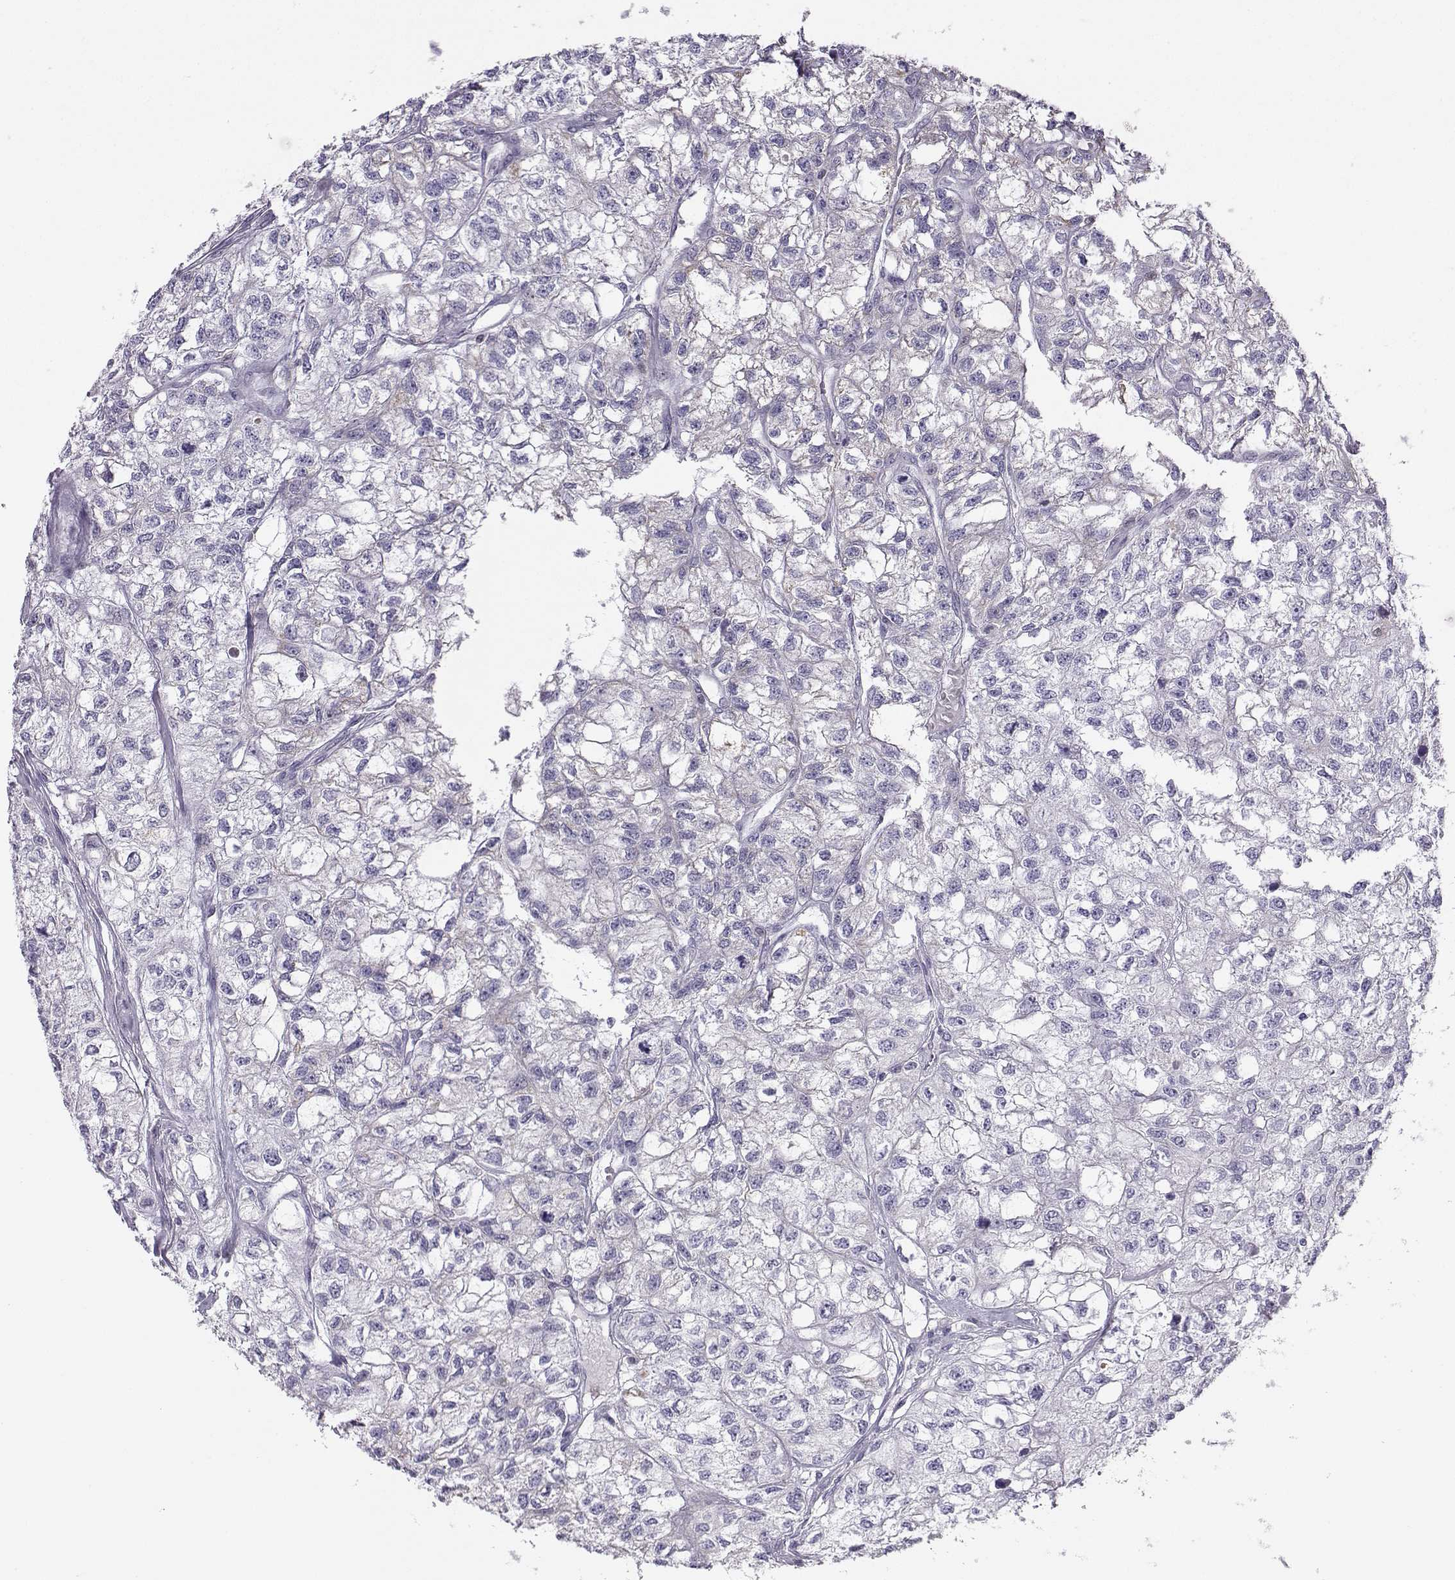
{"staining": {"intensity": "negative", "quantity": "none", "location": "none"}, "tissue": "renal cancer", "cell_type": "Tumor cells", "image_type": "cancer", "snomed": [{"axis": "morphology", "description": "Adenocarcinoma, NOS"}, {"axis": "topography", "description": "Kidney"}], "caption": "This is an IHC image of human renal cancer. There is no staining in tumor cells.", "gene": "DCLK3", "patient": {"sex": "male", "age": 56}}